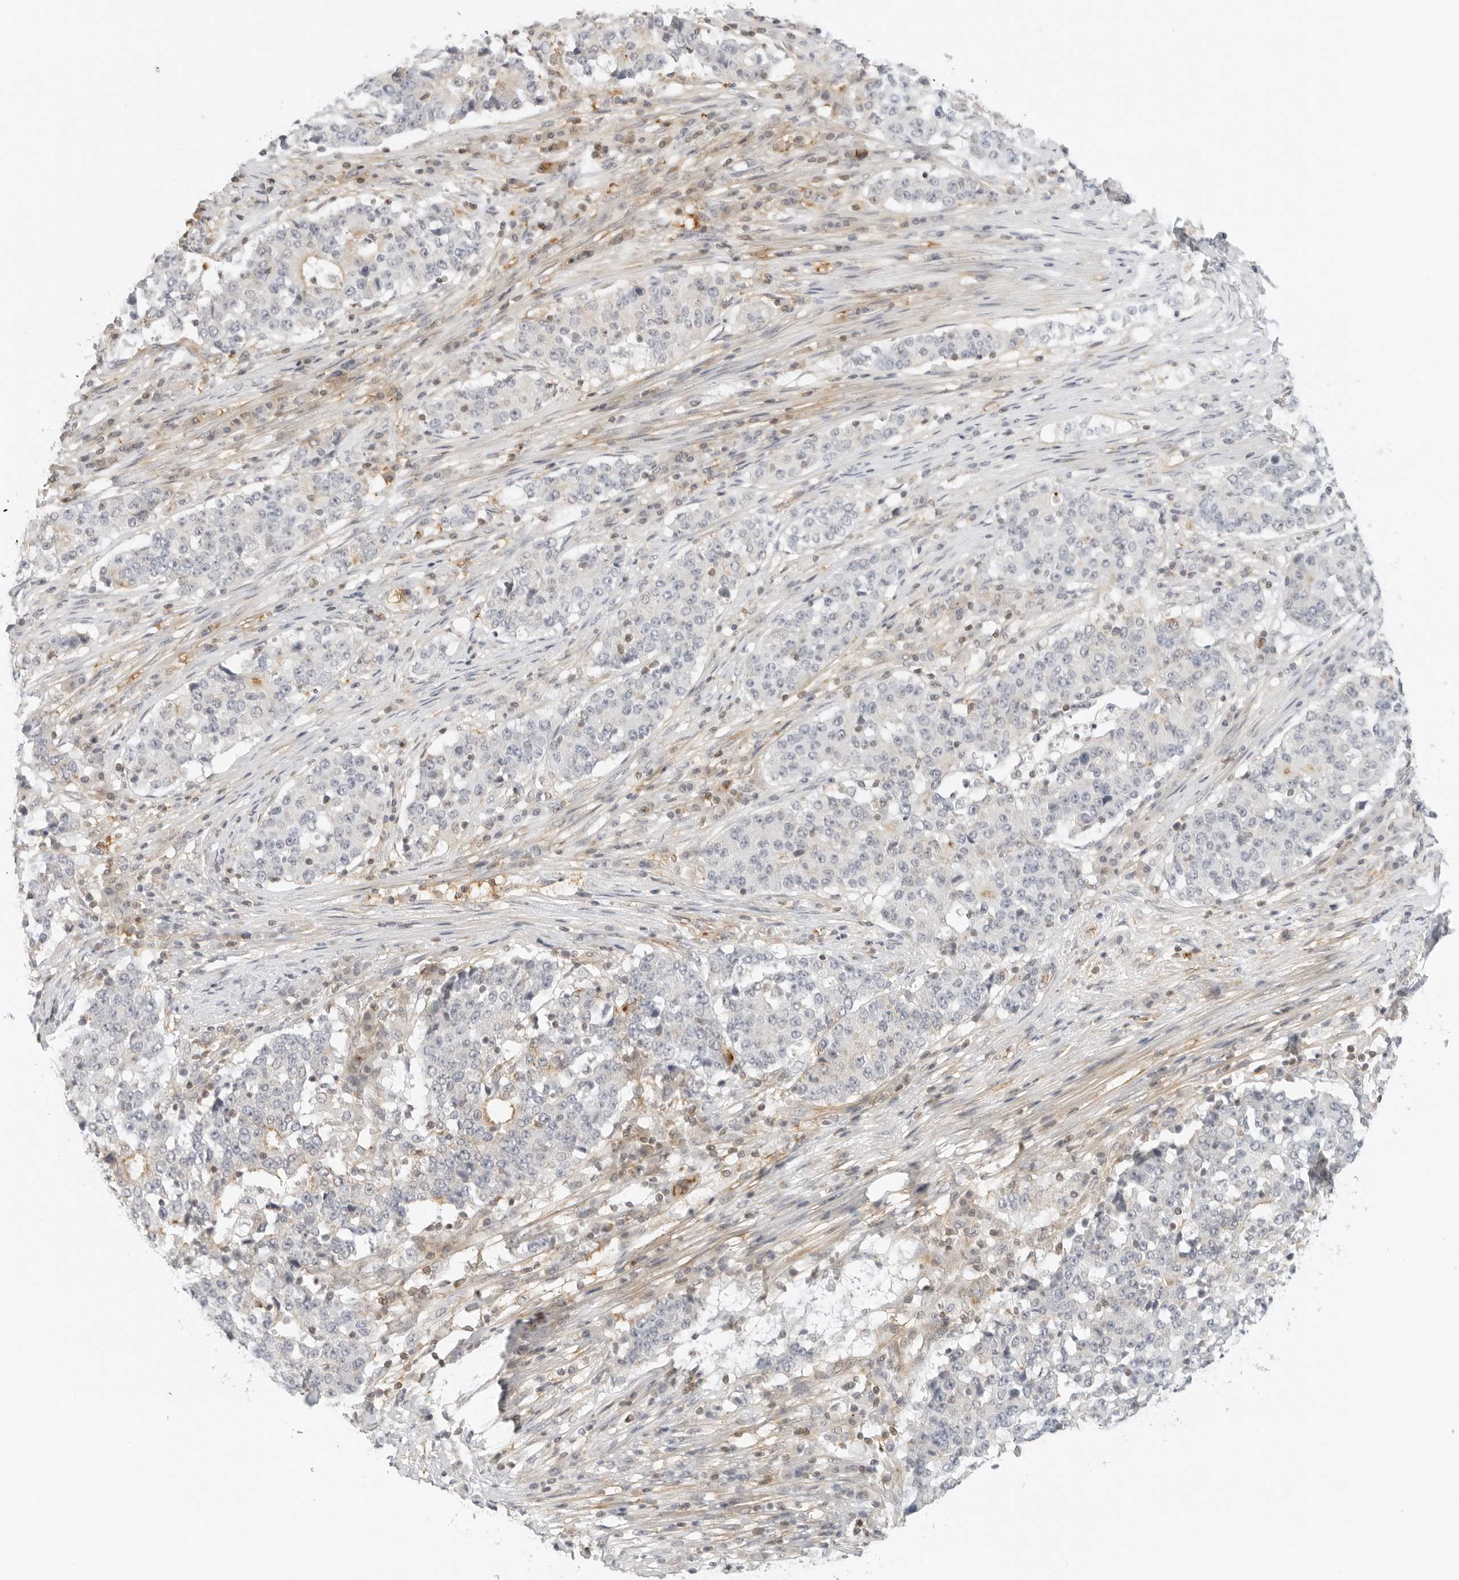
{"staining": {"intensity": "negative", "quantity": "none", "location": "none"}, "tissue": "stomach cancer", "cell_type": "Tumor cells", "image_type": "cancer", "snomed": [{"axis": "morphology", "description": "Adenocarcinoma, NOS"}, {"axis": "topography", "description": "Stomach"}], "caption": "Immunohistochemical staining of adenocarcinoma (stomach) demonstrates no significant staining in tumor cells.", "gene": "OSCP1", "patient": {"sex": "male", "age": 59}}